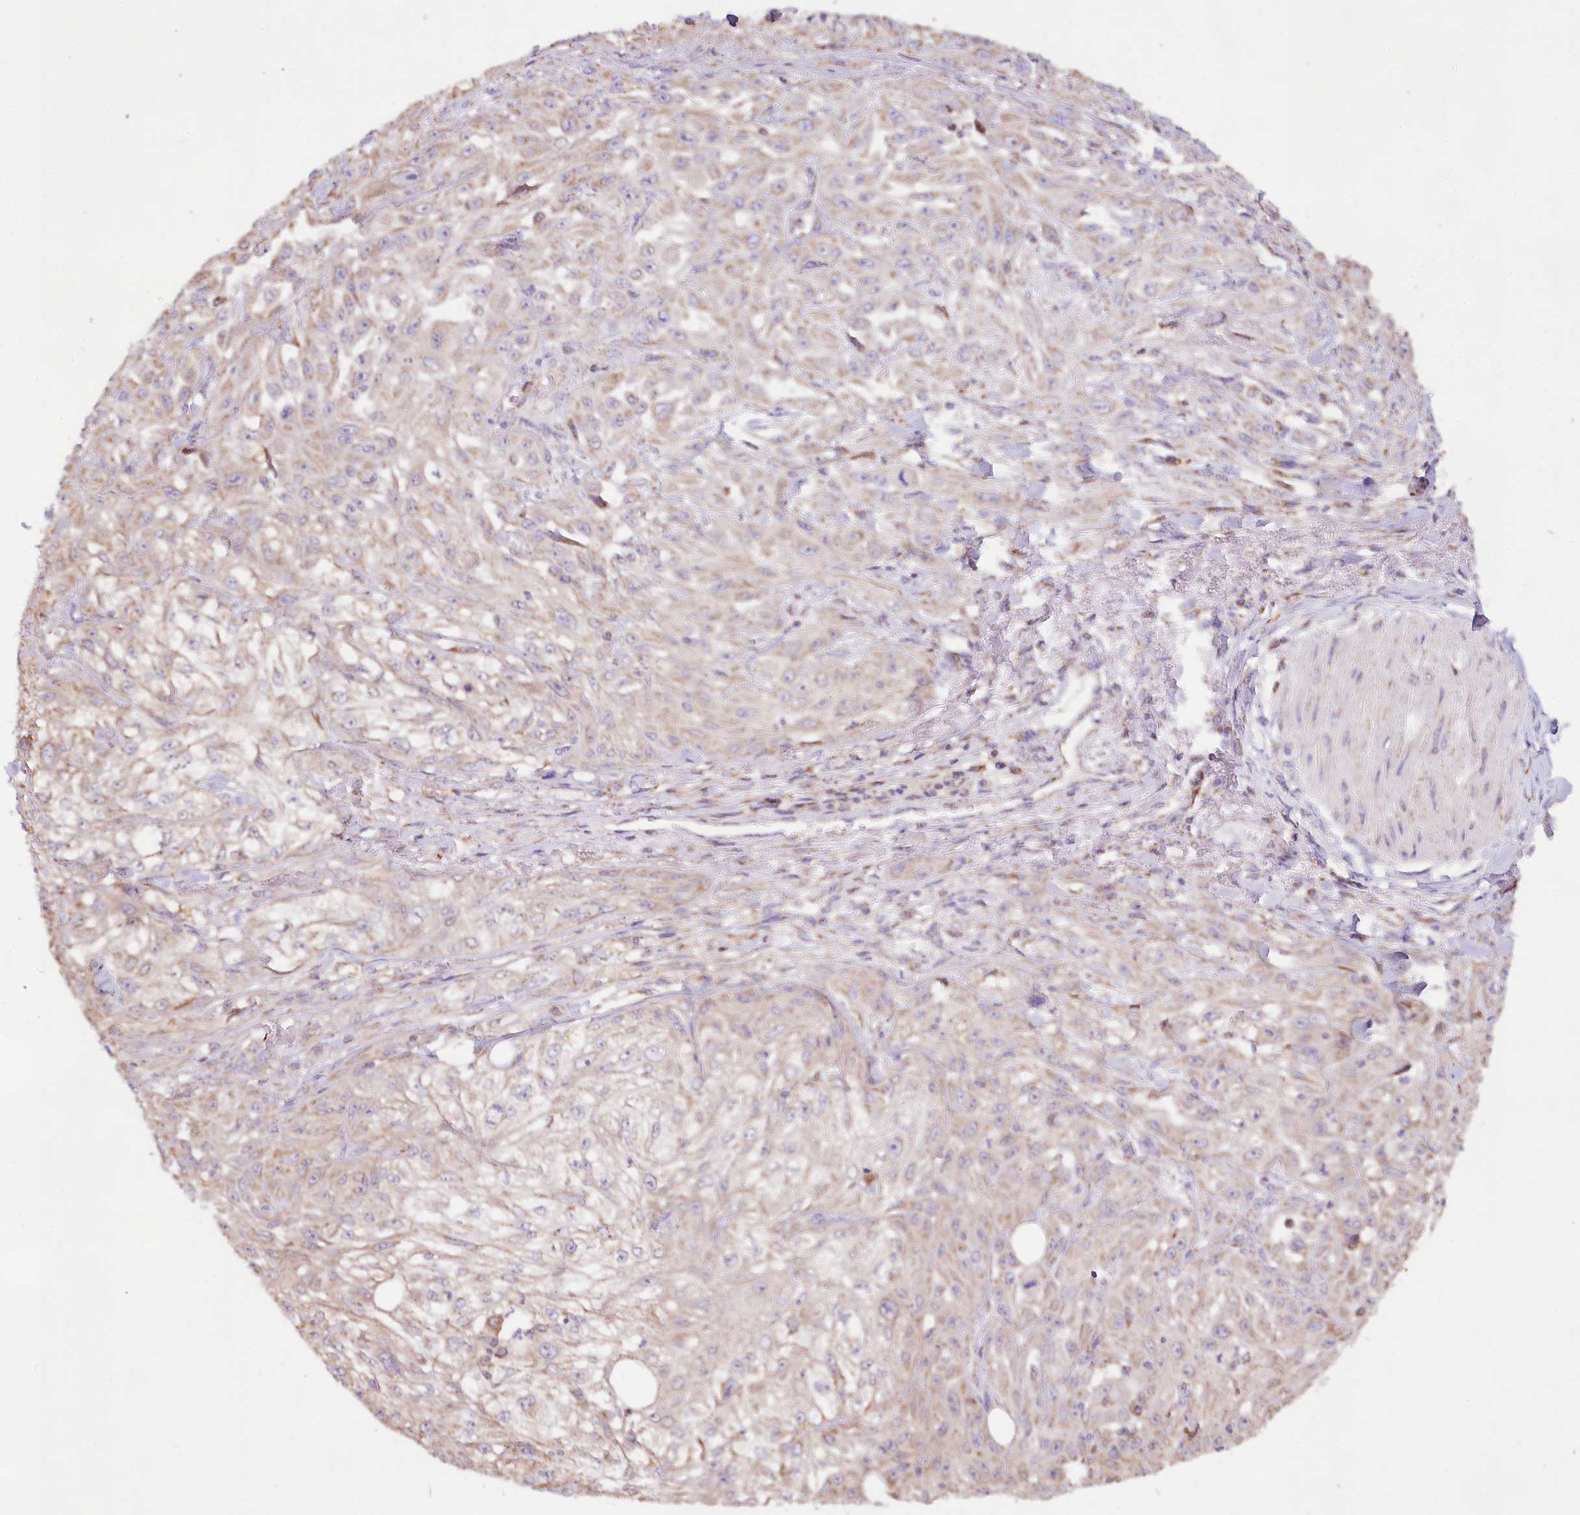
{"staining": {"intensity": "weak", "quantity": "<25%", "location": "cytoplasmic/membranous"}, "tissue": "skin cancer", "cell_type": "Tumor cells", "image_type": "cancer", "snomed": [{"axis": "morphology", "description": "Squamous cell carcinoma, NOS"}, {"axis": "morphology", "description": "Squamous cell carcinoma, metastatic, NOS"}, {"axis": "topography", "description": "Skin"}, {"axis": "topography", "description": "Lymph node"}], "caption": "High magnification brightfield microscopy of skin cancer (squamous cell carcinoma) stained with DAB (brown) and counterstained with hematoxylin (blue): tumor cells show no significant expression.", "gene": "TASOR2", "patient": {"sex": "male", "age": 75}}